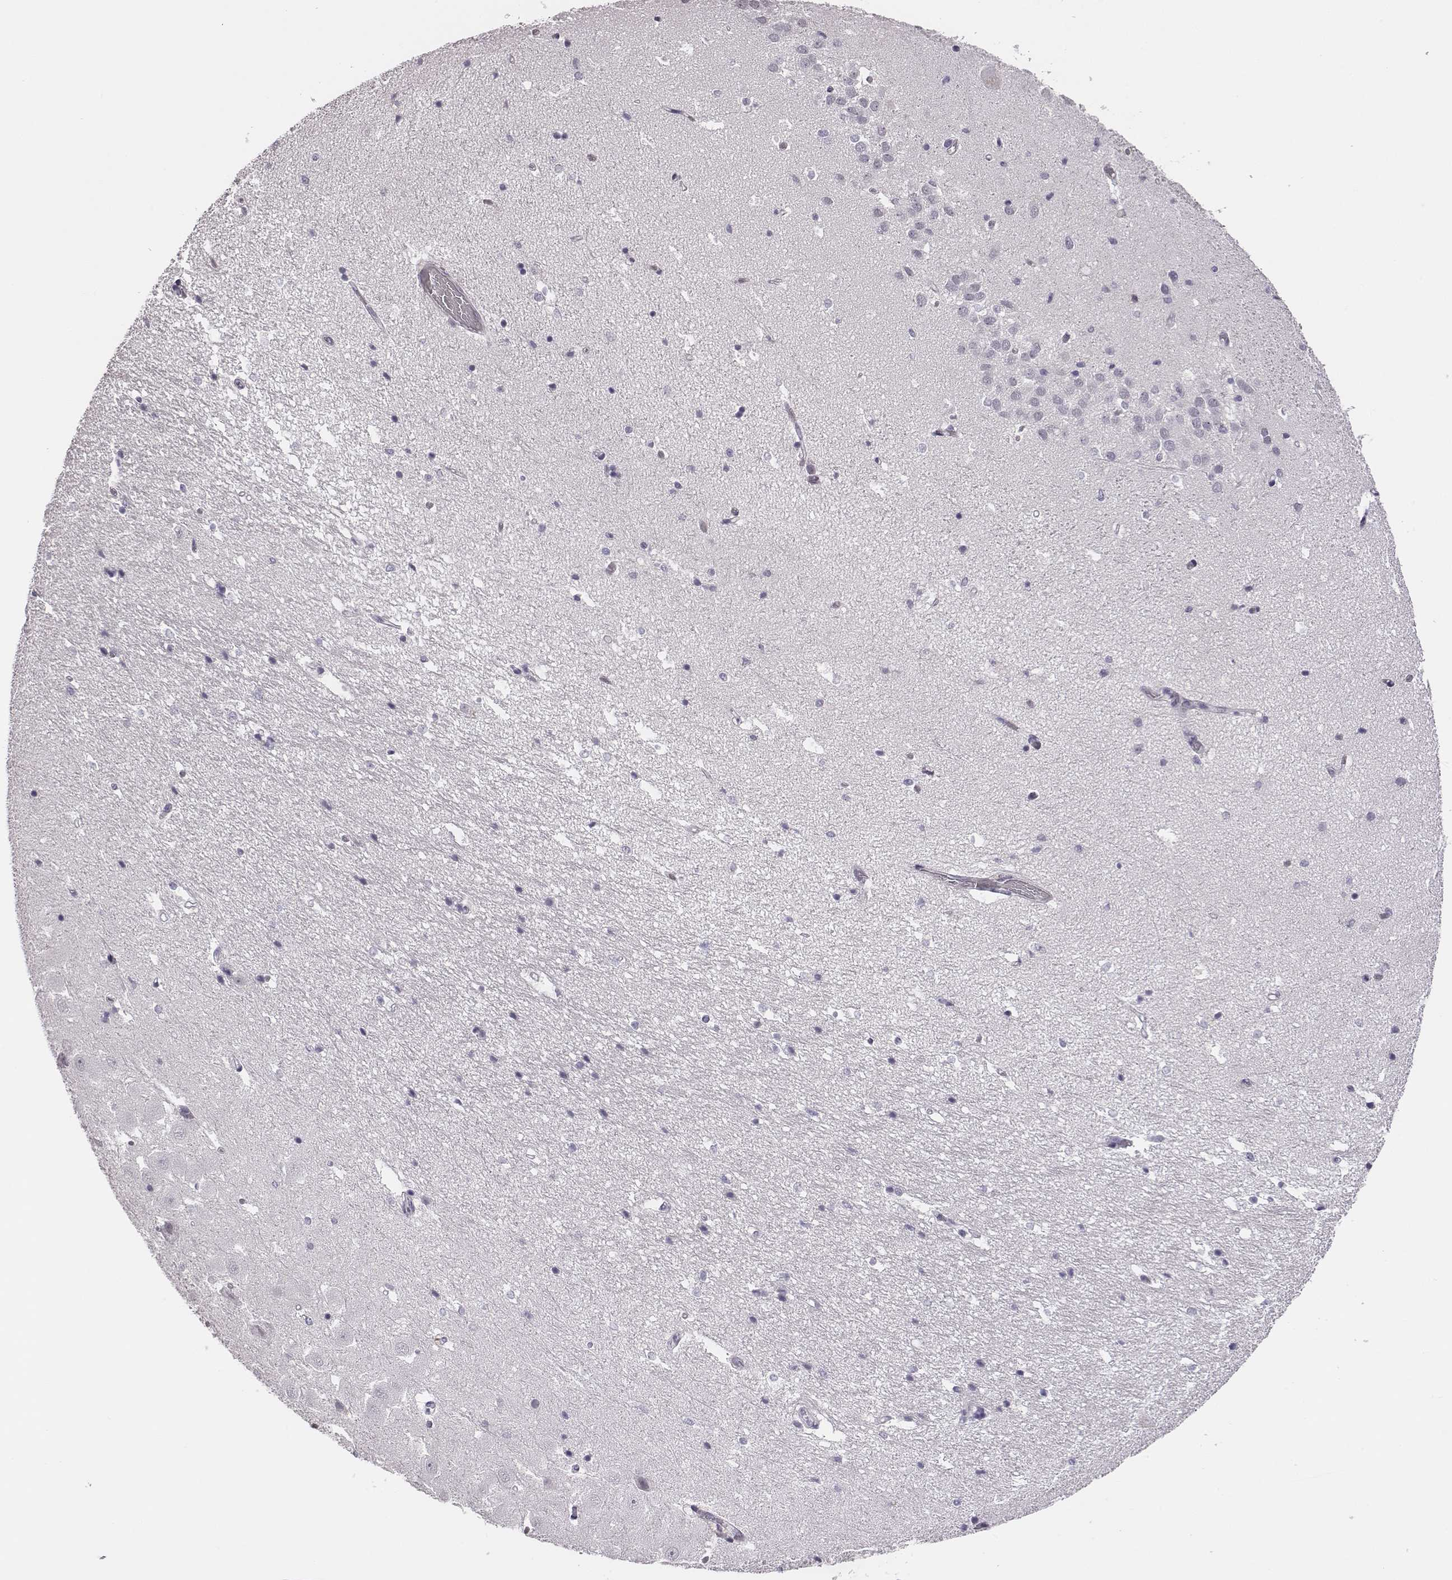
{"staining": {"intensity": "negative", "quantity": "none", "location": "none"}, "tissue": "hippocampus", "cell_type": "Glial cells", "image_type": "normal", "snomed": [{"axis": "morphology", "description": "Normal tissue, NOS"}, {"axis": "topography", "description": "Hippocampus"}], "caption": "This is an IHC micrograph of benign hippocampus. There is no positivity in glial cells.", "gene": "ADAM7", "patient": {"sex": "male", "age": 44}}